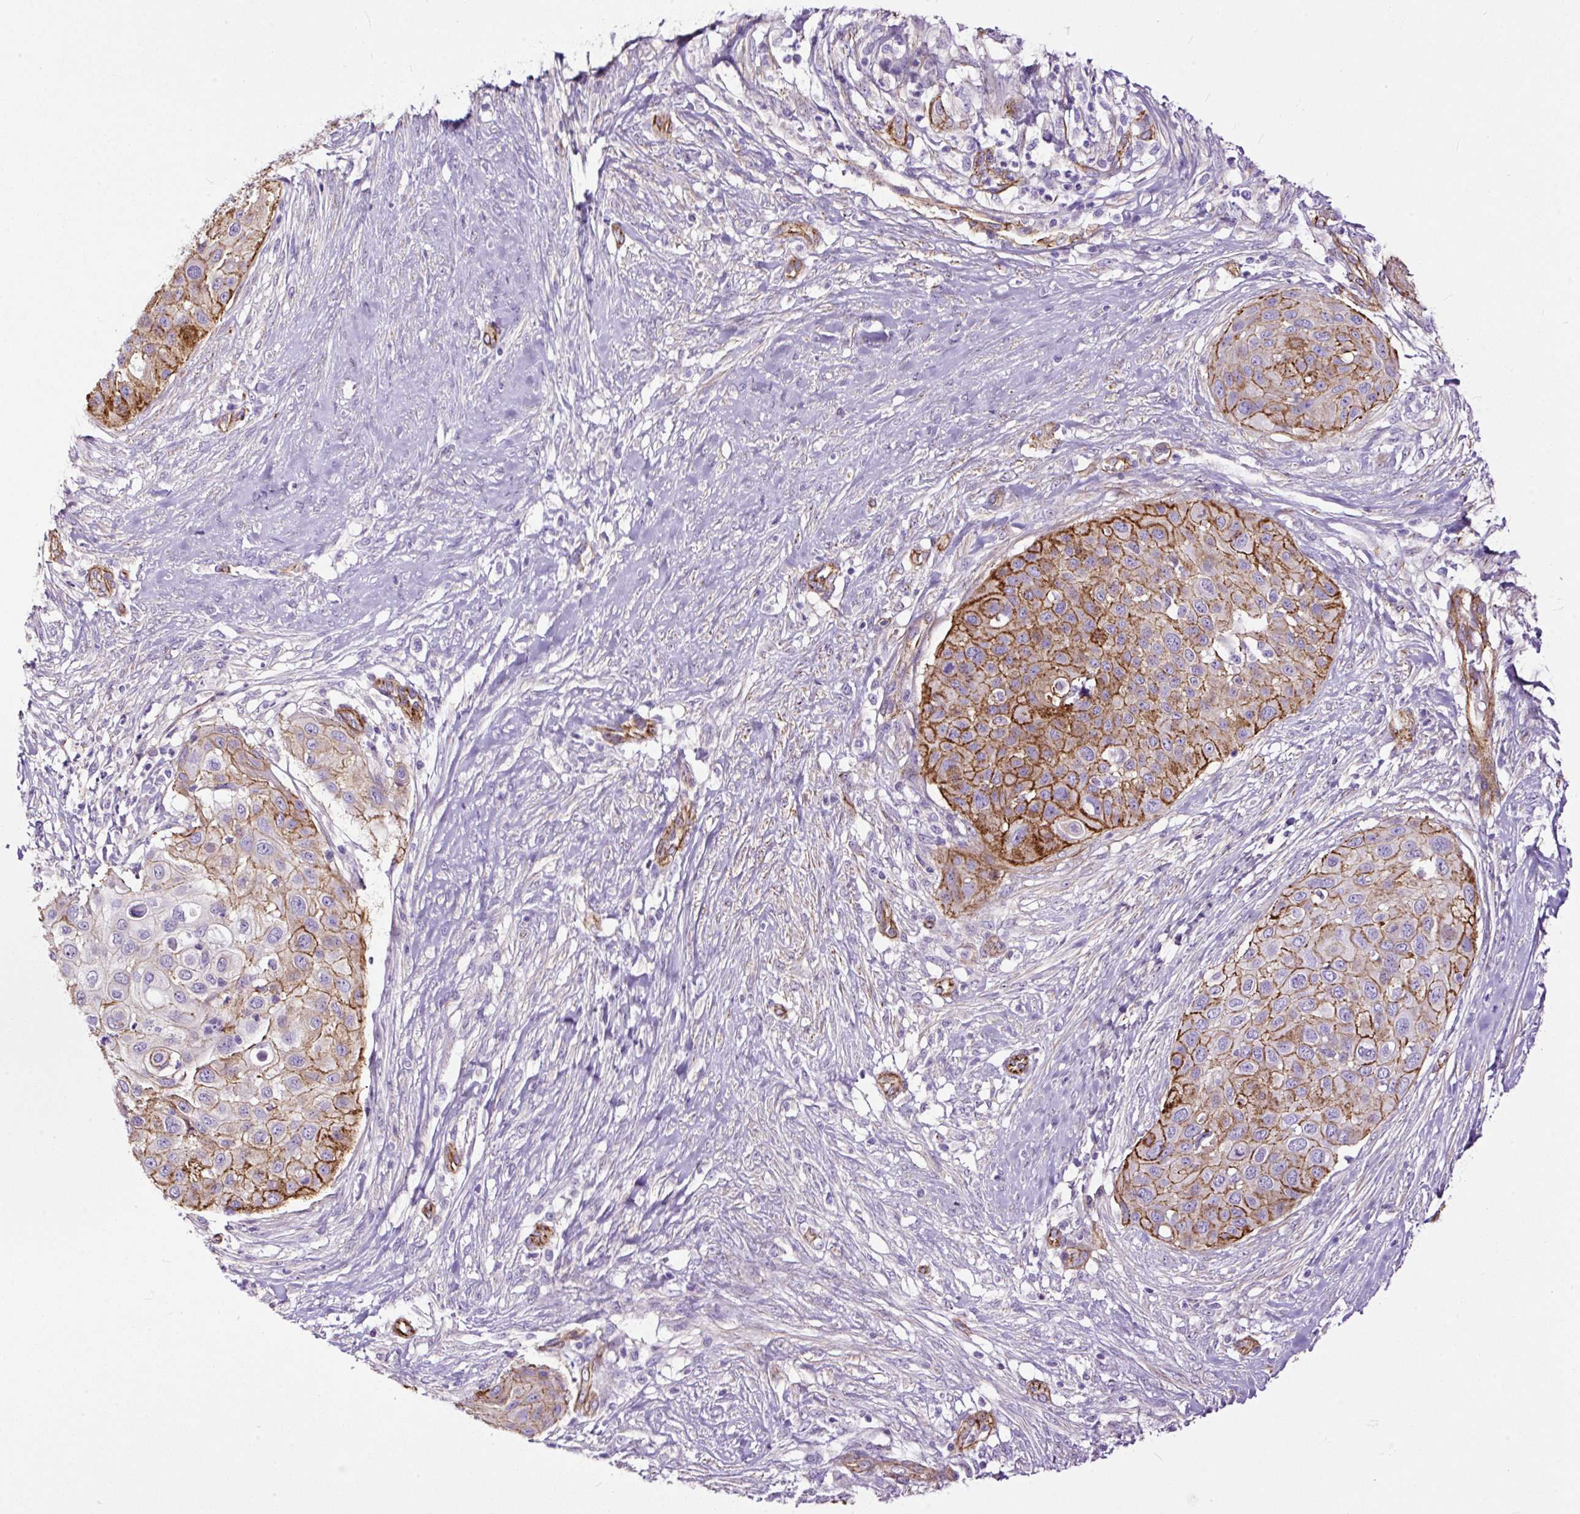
{"staining": {"intensity": "strong", "quantity": "25%-75%", "location": "cytoplasmic/membranous"}, "tissue": "skin cancer", "cell_type": "Tumor cells", "image_type": "cancer", "snomed": [{"axis": "morphology", "description": "Squamous cell carcinoma, NOS"}, {"axis": "topography", "description": "Skin"}], "caption": "The immunohistochemical stain highlights strong cytoplasmic/membranous positivity in tumor cells of skin cancer tissue. The protein of interest is stained brown, and the nuclei are stained in blue (DAB (3,3'-diaminobenzidine) IHC with brightfield microscopy, high magnification).", "gene": "MAGEB16", "patient": {"sex": "female", "age": 87}}